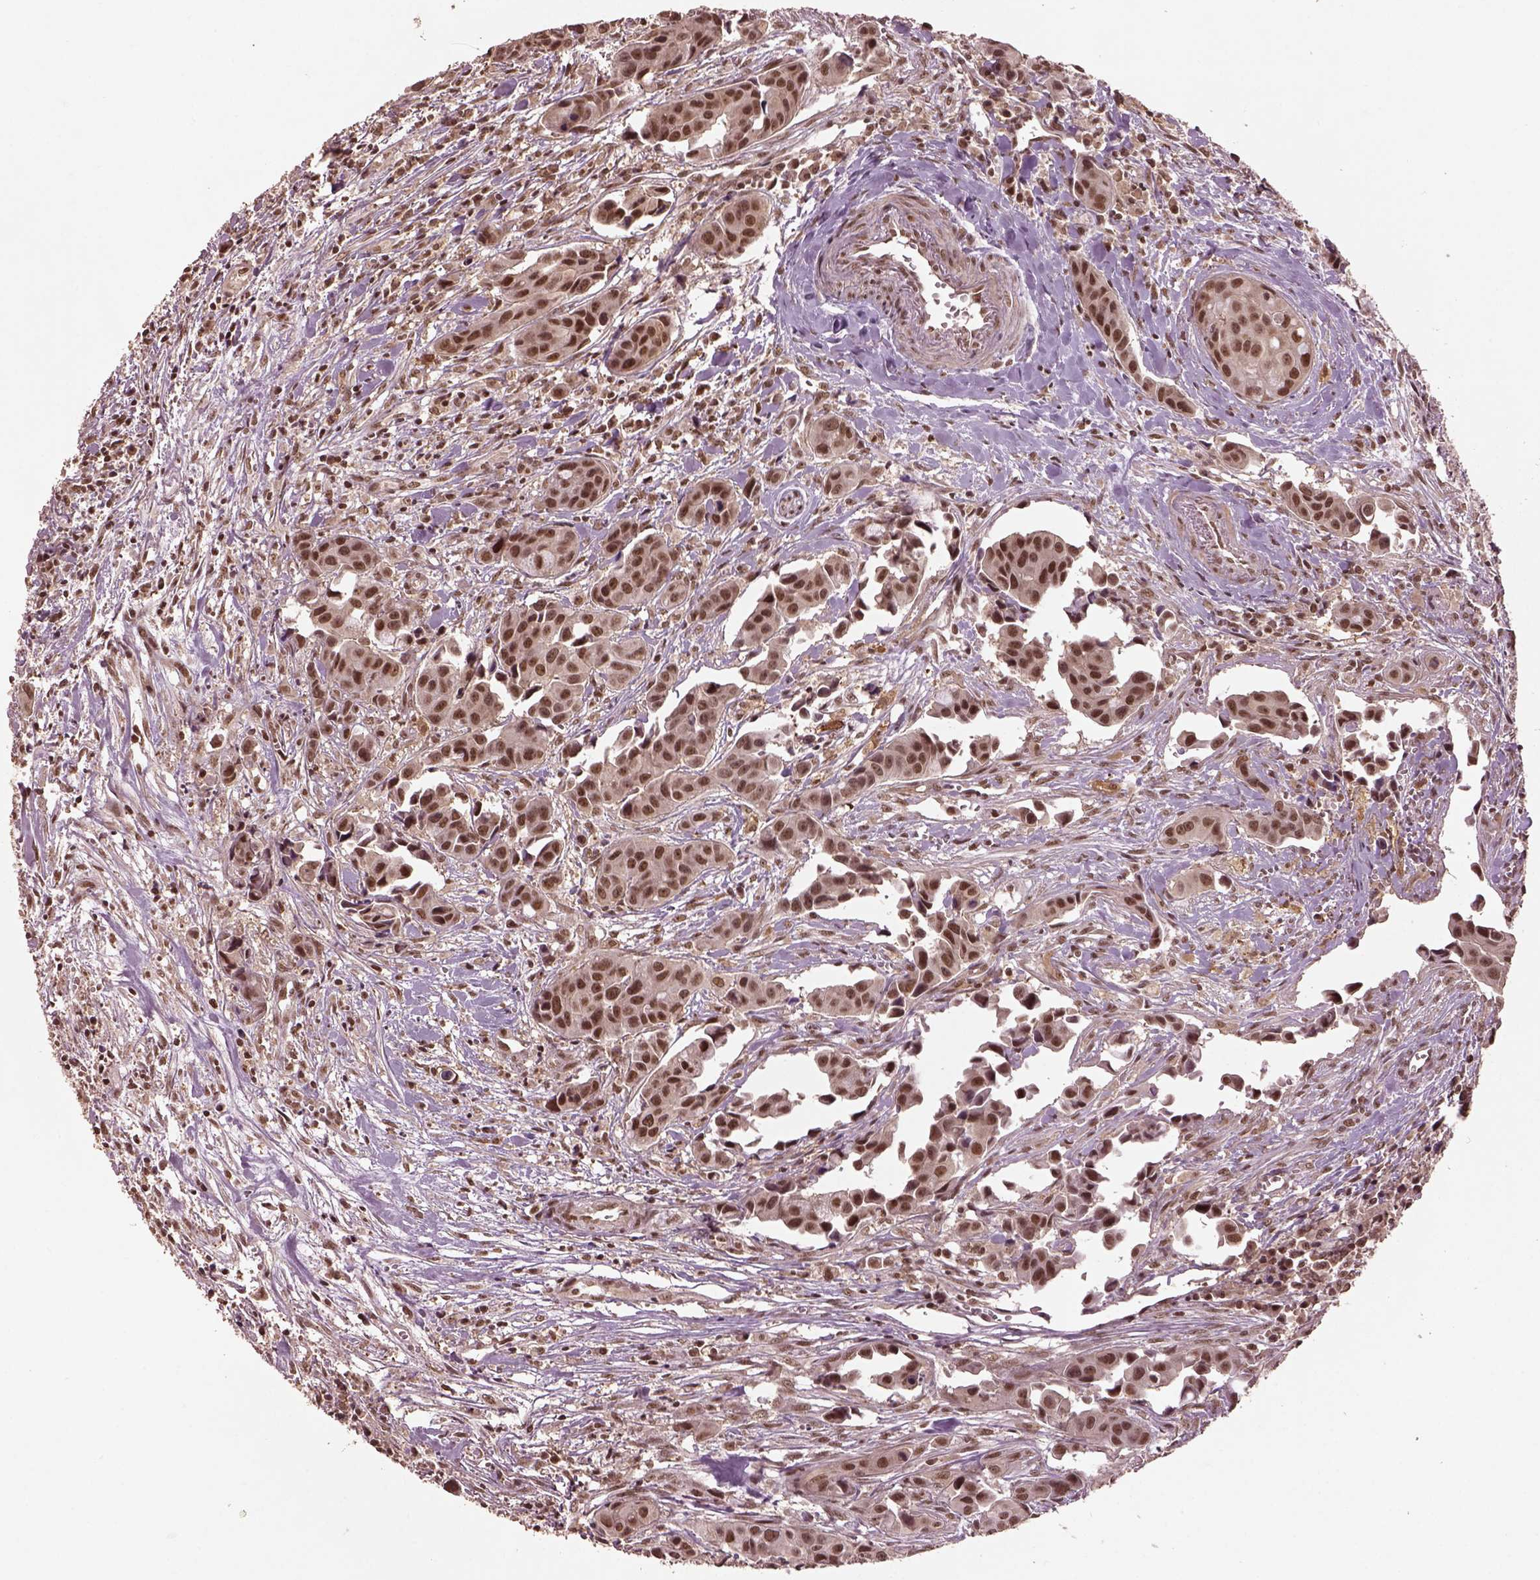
{"staining": {"intensity": "moderate", "quantity": ">75%", "location": "nuclear"}, "tissue": "head and neck cancer", "cell_type": "Tumor cells", "image_type": "cancer", "snomed": [{"axis": "morphology", "description": "Adenocarcinoma, NOS"}, {"axis": "topography", "description": "Head-Neck"}], "caption": "Immunohistochemical staining of human head and neck cancer demonstrates medium levels of moderate nuclear positivity in approximately >75% of tumor cells.", "gene": "BRD9", "patient": {"sex": "male", "age": 76}}